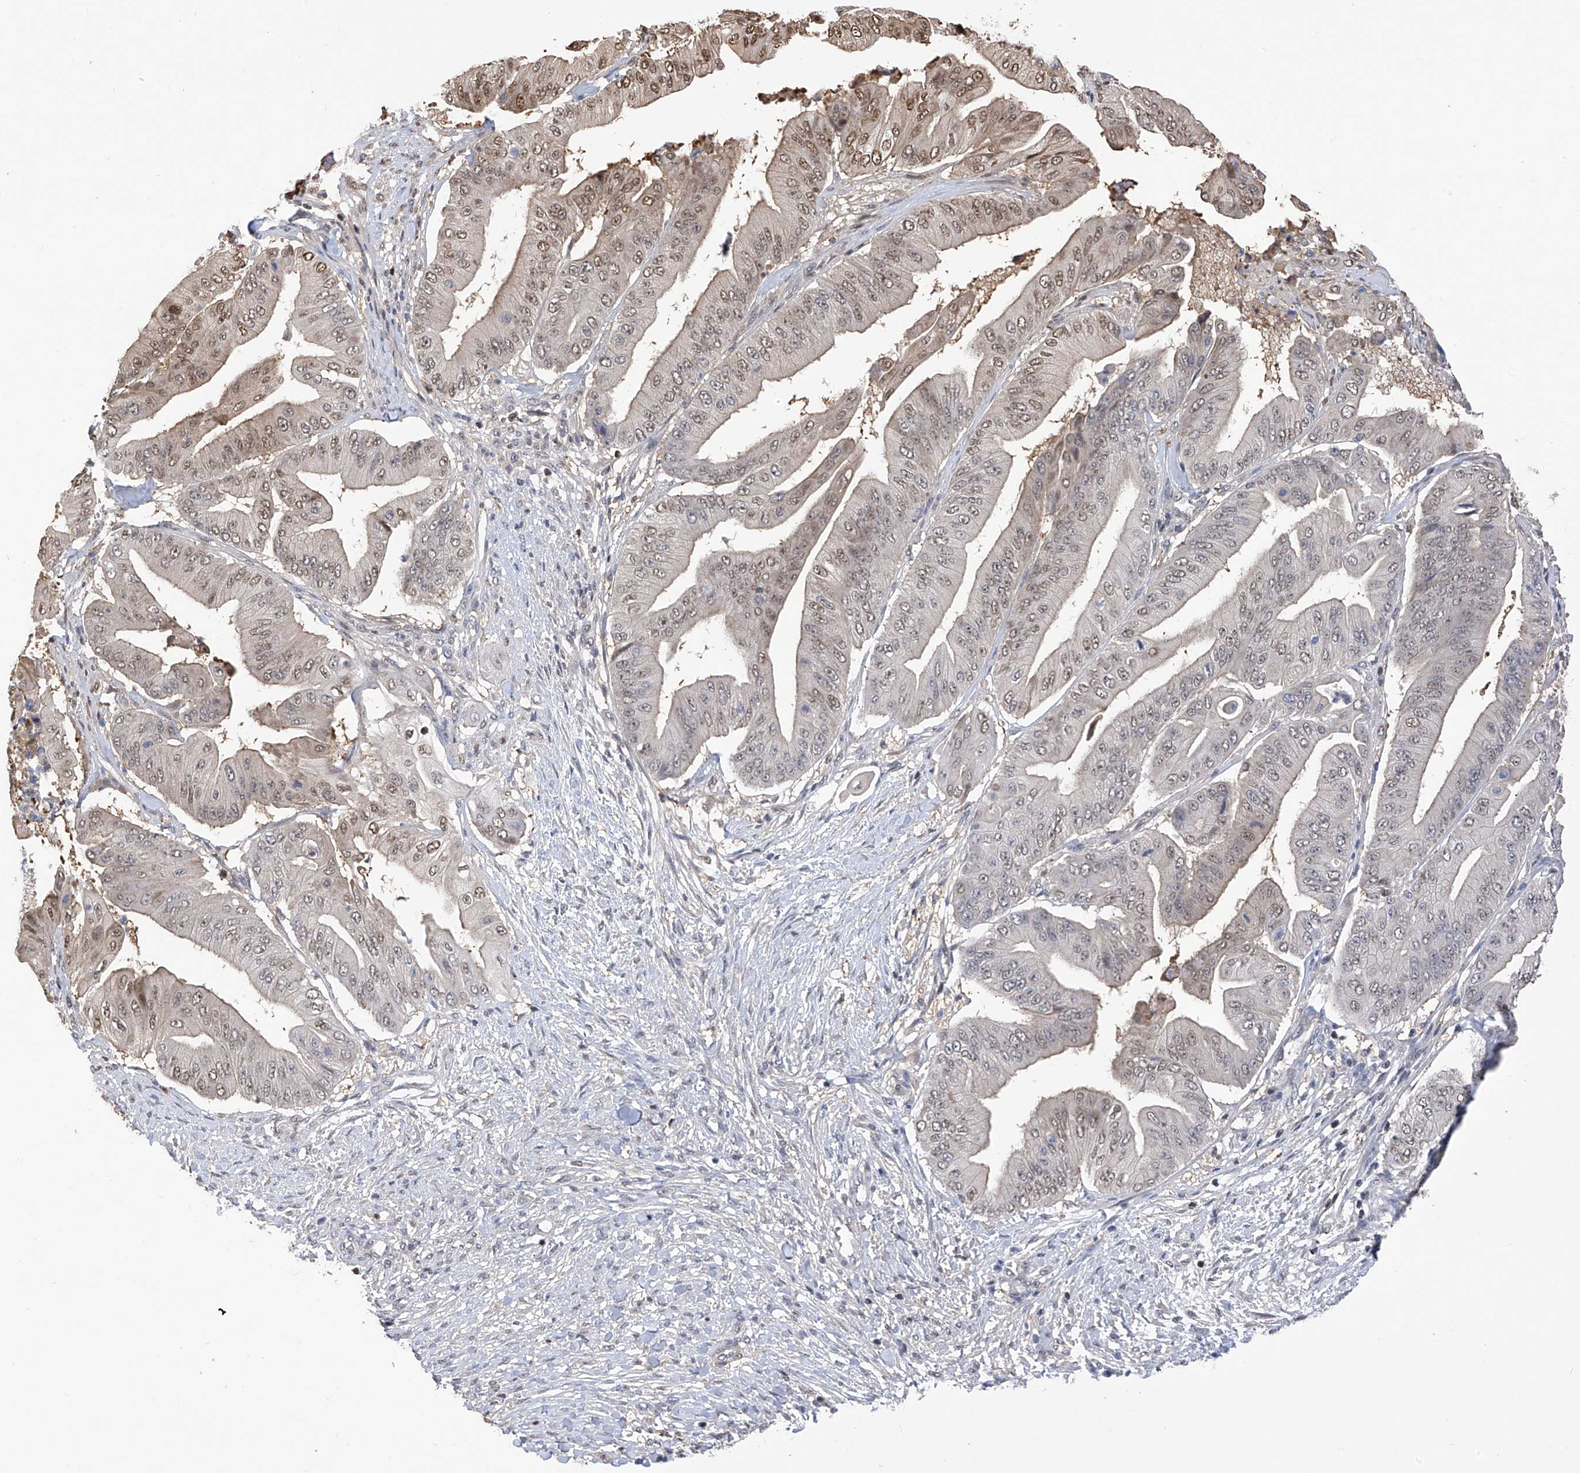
{"staining": {"intensity": "moderate", "quantity": "25%-75%", "location": "nuclear"}, "tissue": "pancreatic cancer", "cell_type": "Tumor cells", "image_type": "cancer", "snomed": [{"axis": "morphology", "description": "Adenocarcinoma, NOS"}, {"axis": "topography", "description": "Pancreas"}], "caption": "Immunohistochemistry photomicrograph of pancreatic cancer (adenocarcinoma) stained for a protein (brown), which exhibits medium levels of moderate nuclear positivity in approximately 25%-75% of tumor cells.", "gene": "PMM1", "patient": {"sex": "female", "age": 77}}